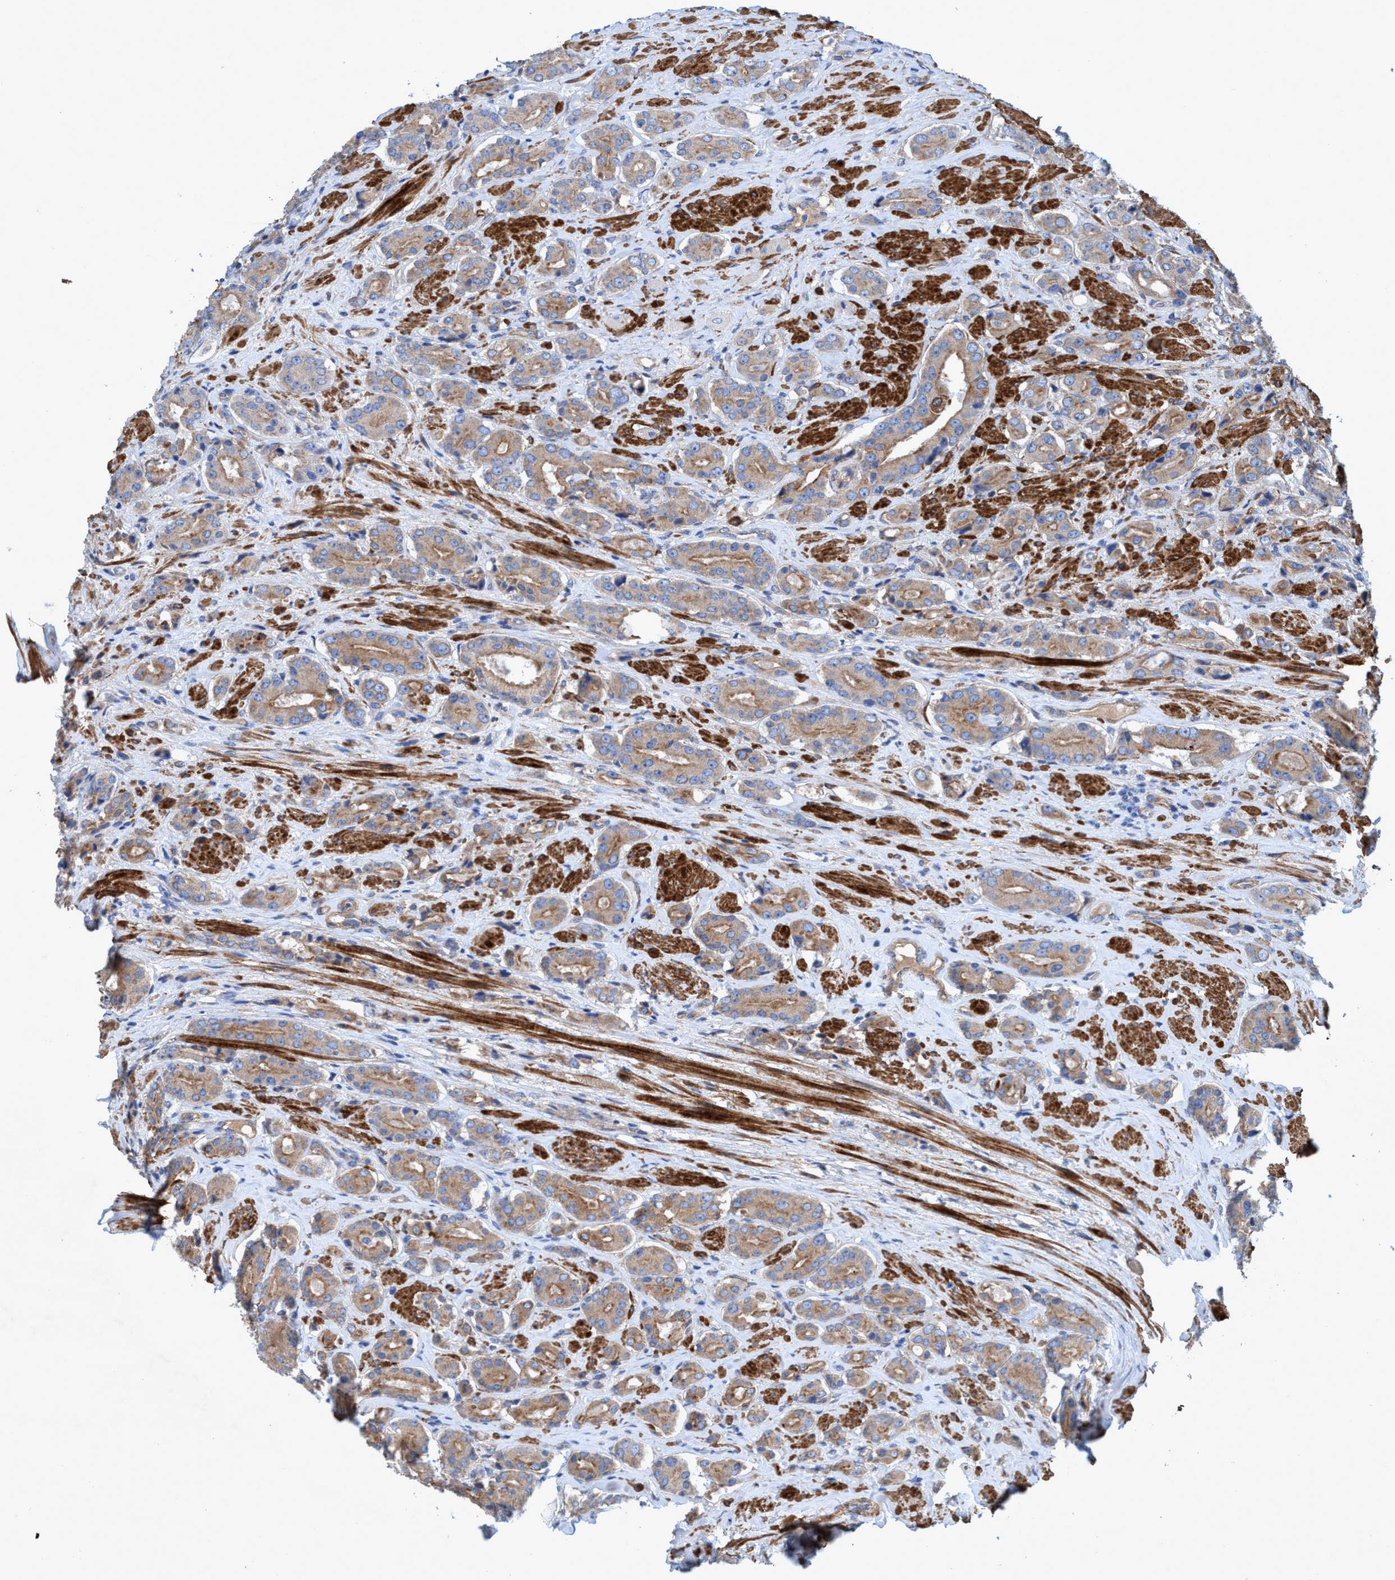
{"staining": {"intensity": "moderate", "quantity": "25%-75%", "location": "cytoplasmic/membranous"}, "tissue": "prostate cancer", "cell_type": "Tumor cells", "image_type": "cancer", "snomed": [{"axis": "morphology", "description": "Adenocarcinoma, High grade"}, {"axis": "topography", "description": "Prostate"}], "caption": "Protein staining of high-grade adenocarcinoma (prostate) tissue reveals moderate cytoplasmic/membranous staining in about 25%-75% of tumor cells. Using DAB (3,3'-diaminobenzidine) (brown) and hematoxylin (blue) stains, captured at high magnification using brightfield microscopy.", "gene": "GULP1", "patient": {"sex": "male", "age": 71}}